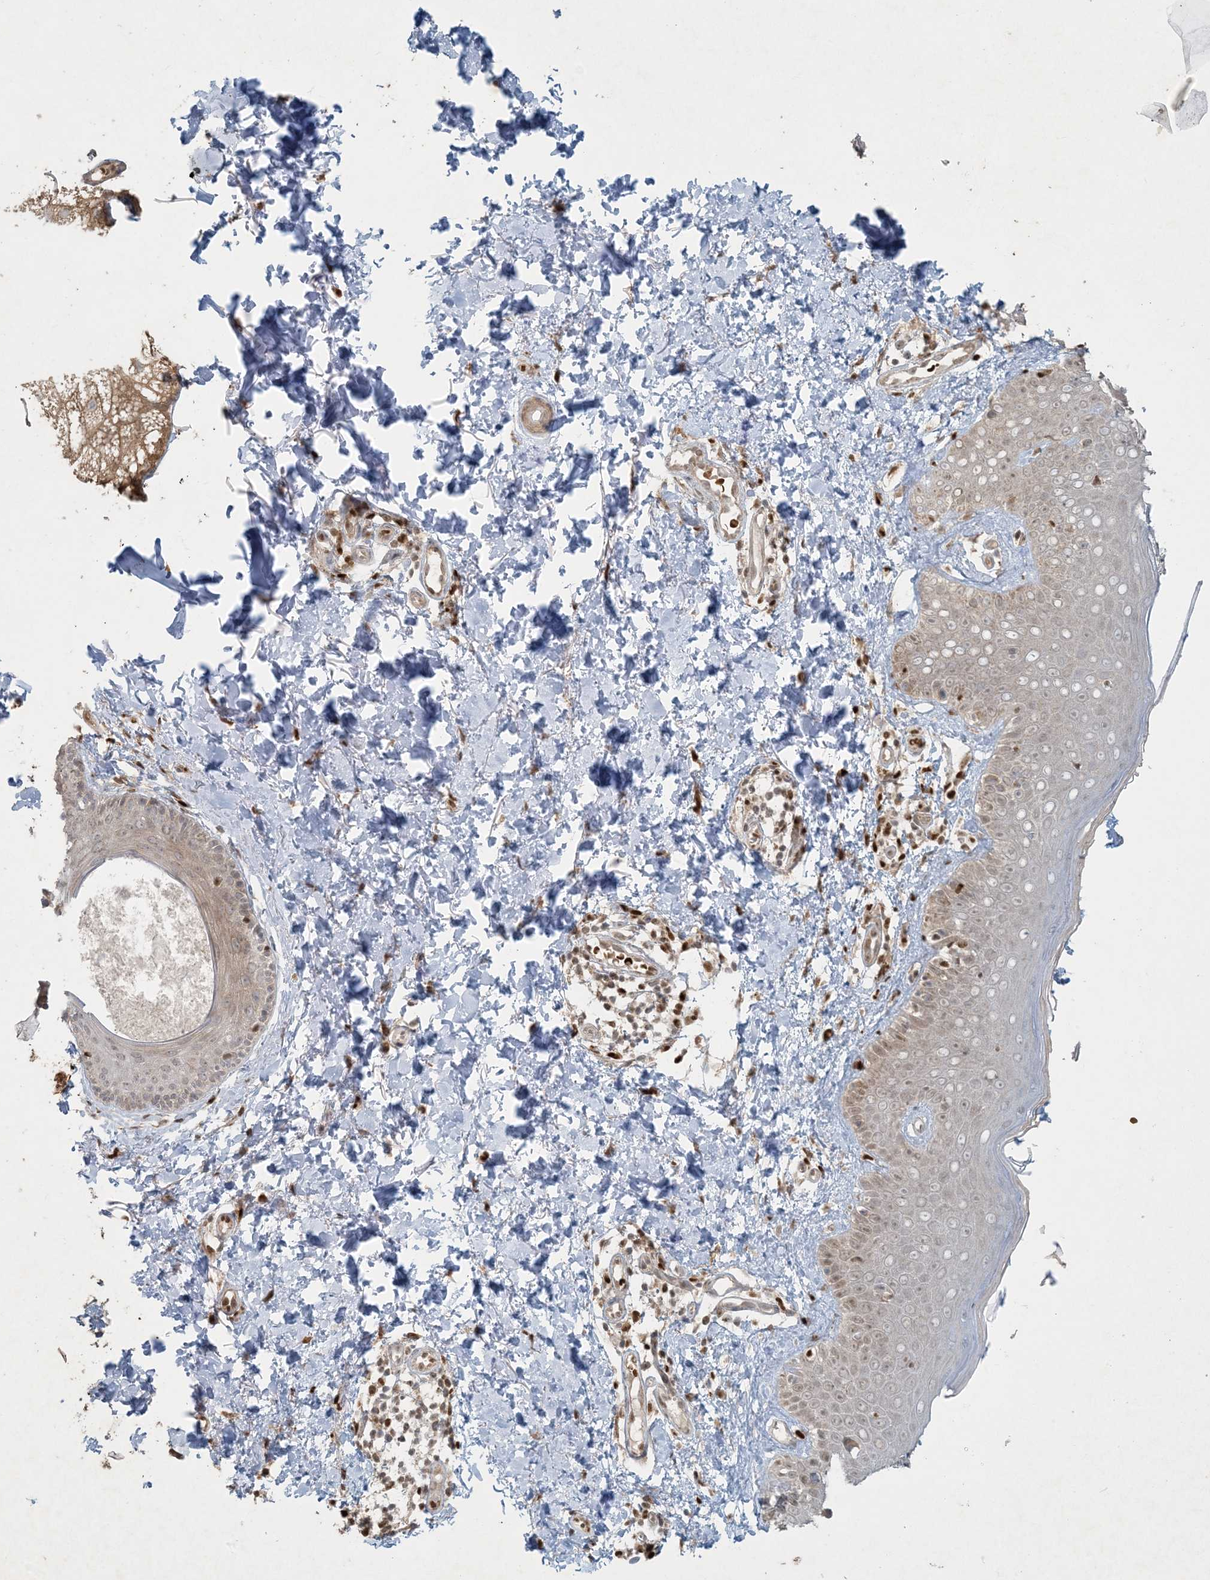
{"staining": {"intensity": "moderate", "quantity": "25%-75%", "location": "cytoplasmic/membranous"}, "tissue": "skin", "cell_type": "Fibroblasts", "image_type": "normal", "snomed": [{"axis": "morphology", "description": "Normal tissue, NOS"}, {"axis": "topography", "description": "Skin"}], "caption": "Benign skin exhibits moderate cytoplasmic/membranous positivity in about 25%-75% of fibroblasts, visualized by immunohistochemistry.", "gene": "CTDNEP1", "patient": {"sex": "male", "age": 52}}